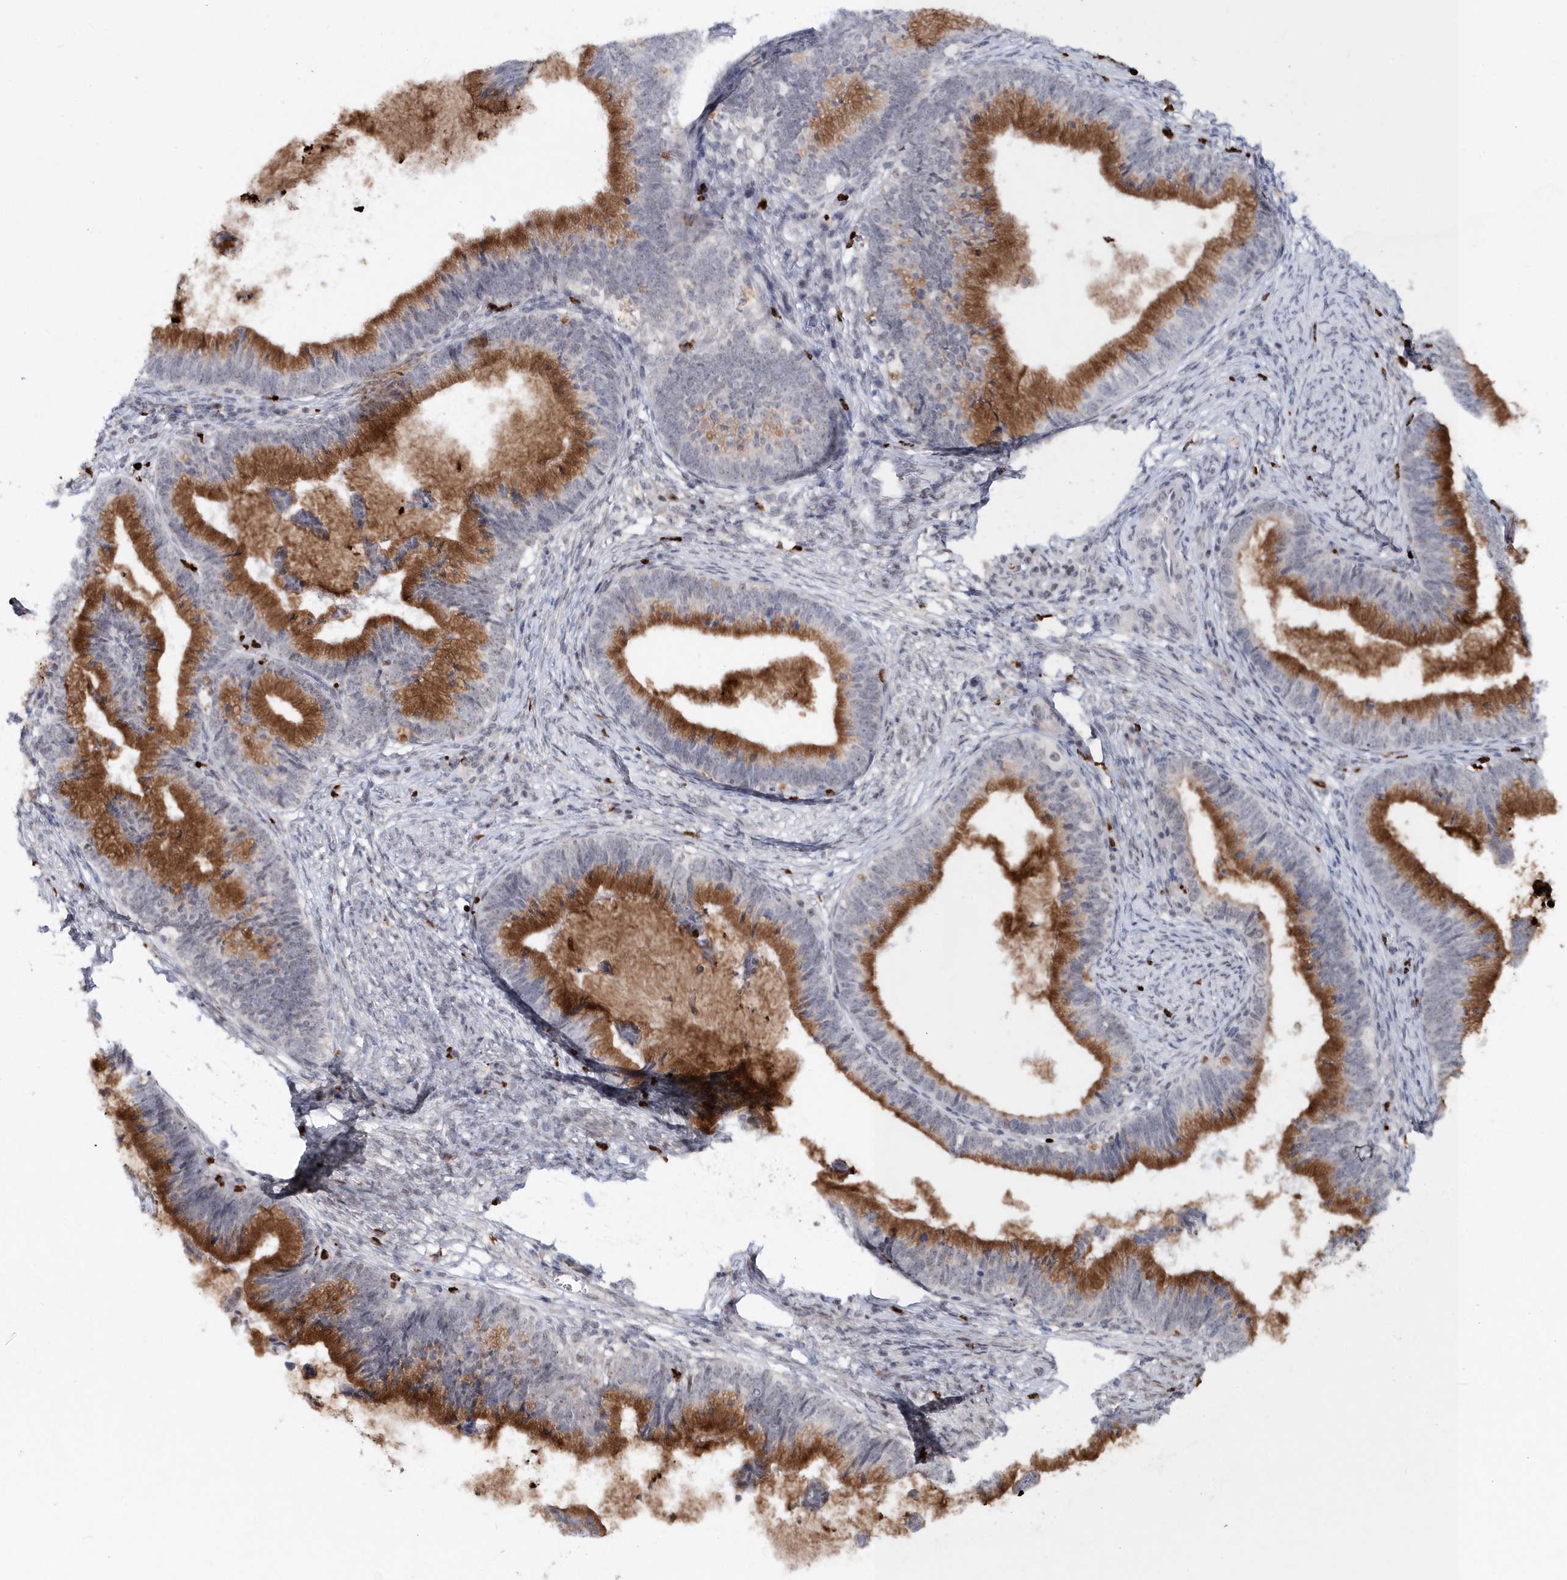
{"staining": {"intensity": "strong", "quantity": ">75%", "location": "cytoplasmic/membranous"}, "tissue": "cervical cancer", "cell_type": "Tumor cells", "image_type": "cancer", "snomed": [{"axis": "morphology", "description": "Adenocarcinoma, NOS"}, {"axis": "topography", "description": "Cervix"}], "caption": "DAB (3,3'-diaminobenzidine) immunohistochemical staining of cervical cancer (adenocarcinoma) displays strong cytoplasmic/membranous protein expression in about >75% of tumor cells.", "gene": "ASCL4", "patient": {"sex": "female", "age": 36}}